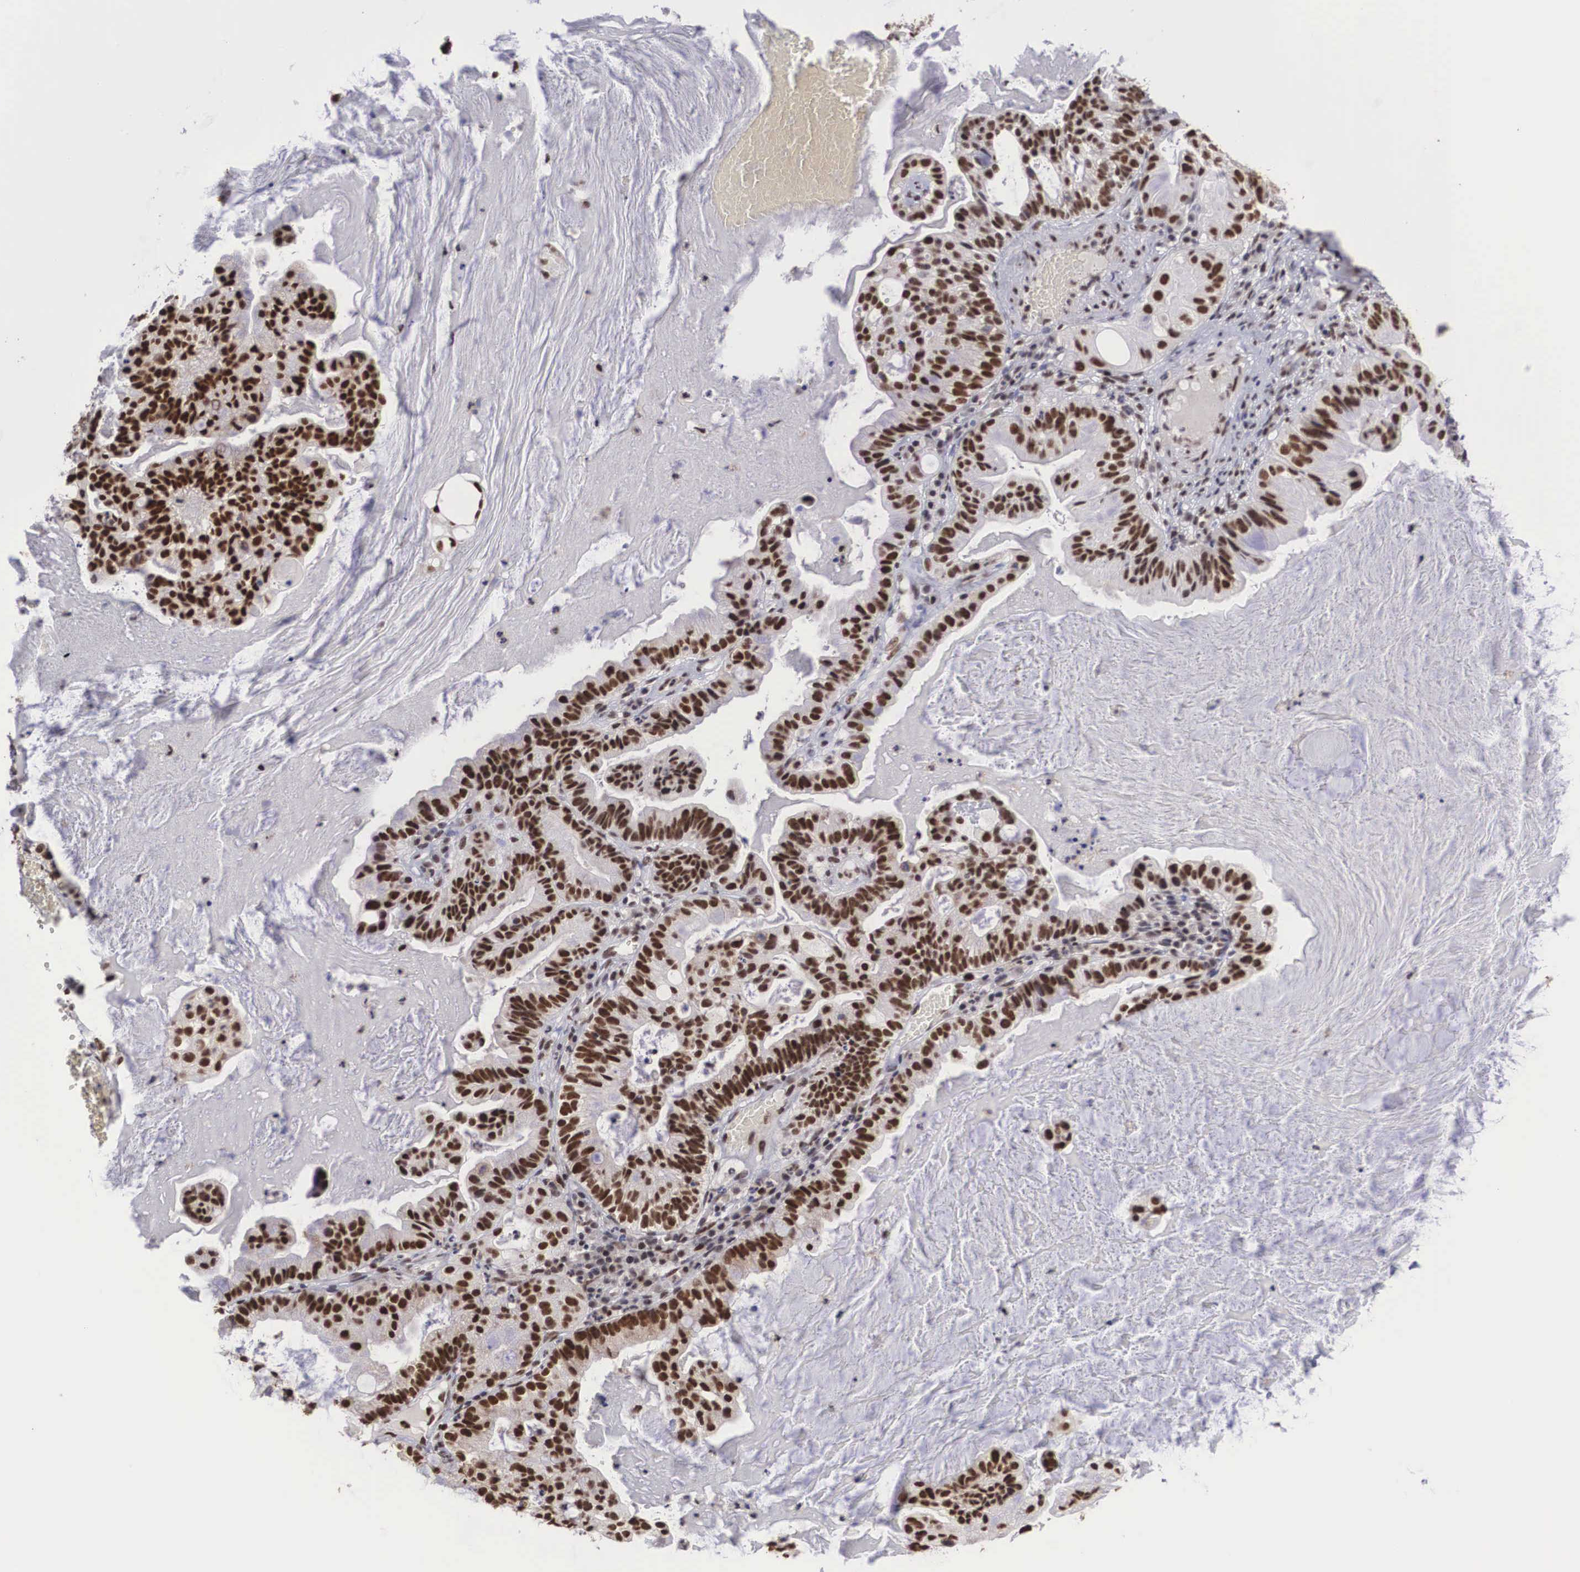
{"staining": {"intensity": "strong", "quantity": ">75%", "location": "nuclear"}, "tissue": "cervical cancer", "cell_type": "Tumor cells", "image_type": "cancer", "snomed": [{"axis": "morphology", "description": "Adenocarcinoma, NOS"}, {"axis": "topography", "description": "Cervix"}], "caption": "Immunohistochemical staining of human adenocarcinoma (cervical) demonstrates strong nuclear protein positivity in about >75% of tumor cells.", "gene": "HTATSF1", "patient": {"sex": "female", "age": 41}}